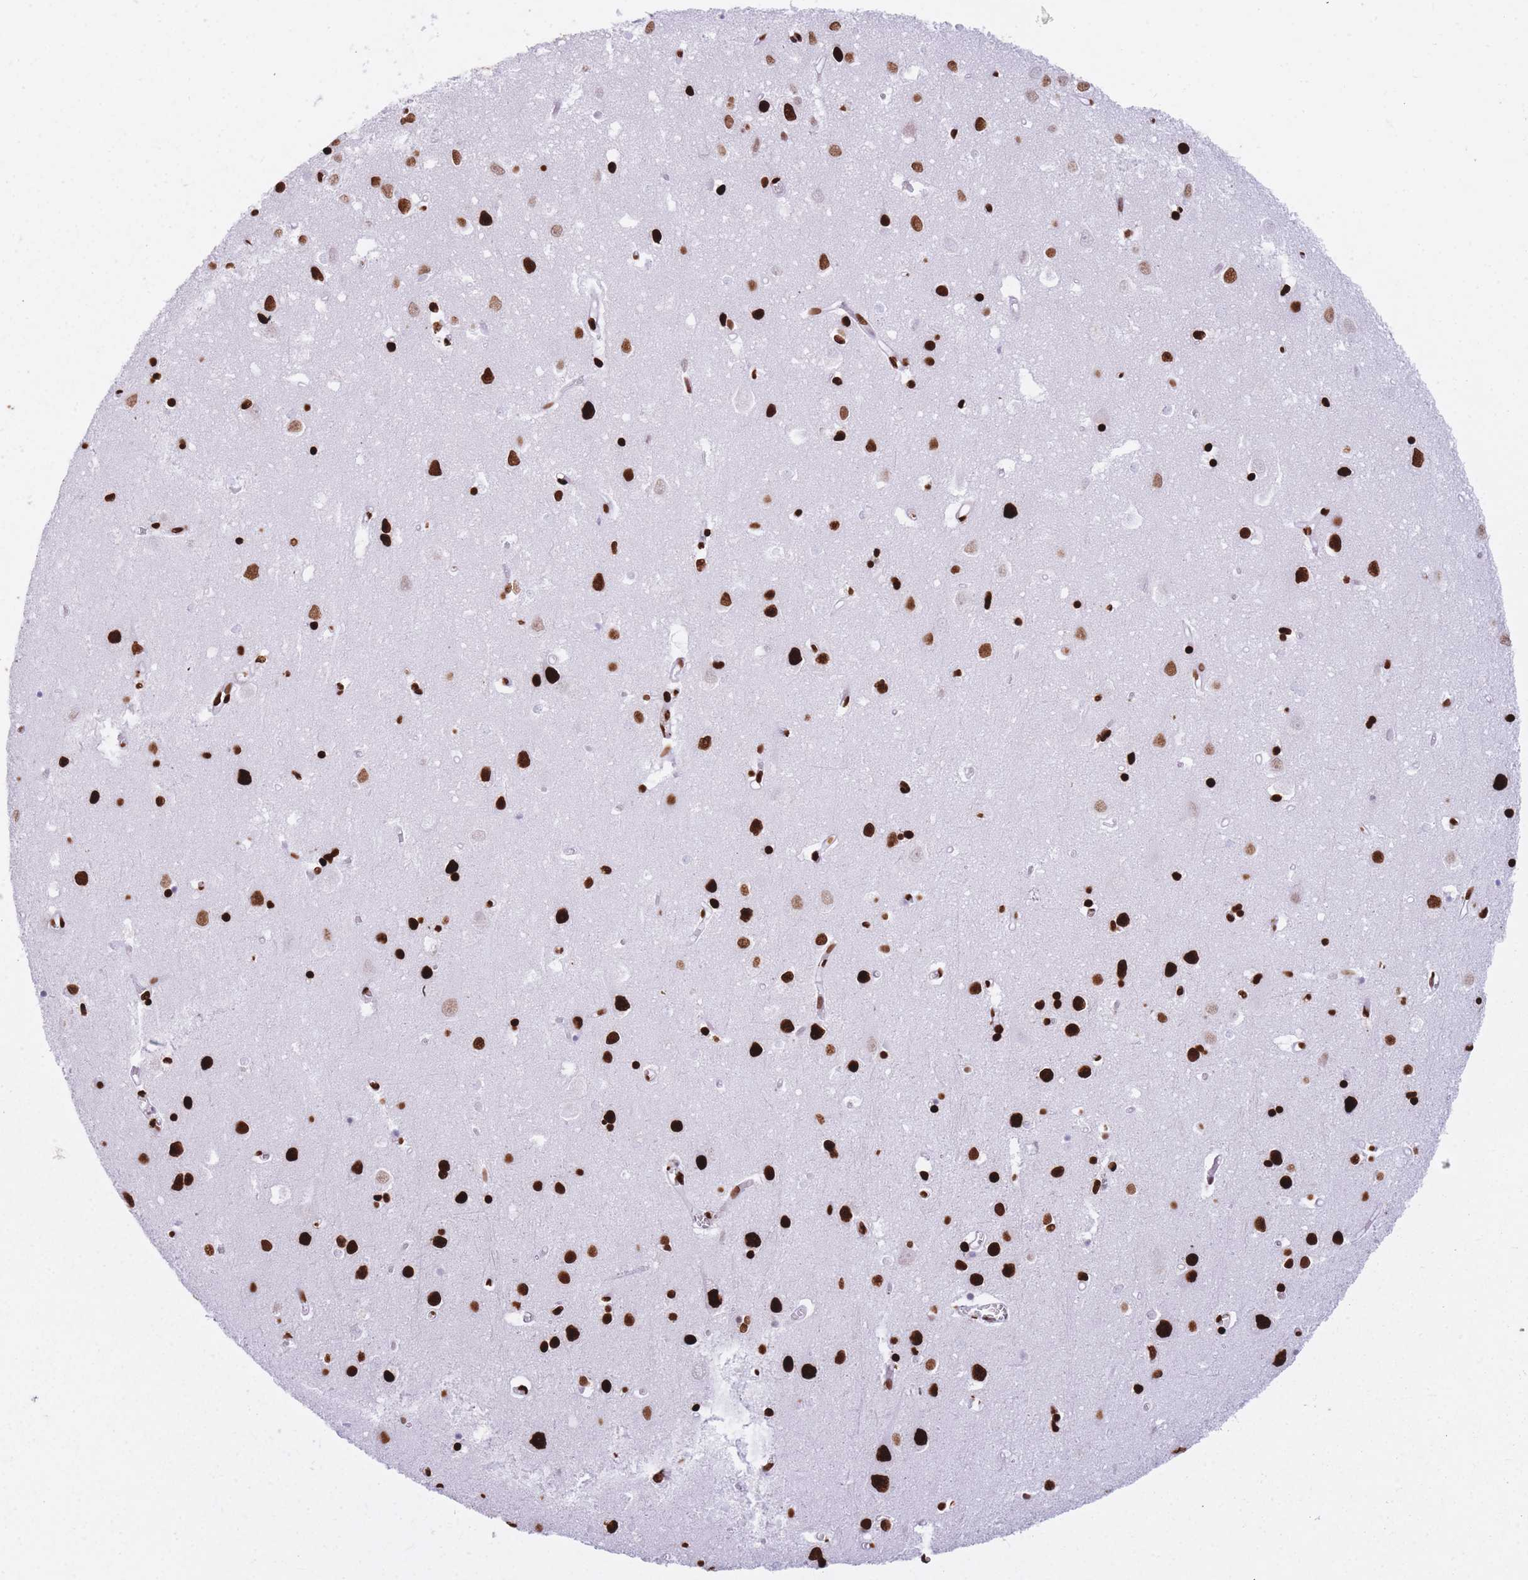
{"staining": {"intensity": "strong", "quantity": ">75%", "location": "nuclear"}, "tissue": "cerebral cortex", "cell_type": "Endothelial cells", "image_type": "normal", "snomed": [{"axis": "morphology", "description": "Normal tissue, NOS"}, {"axis": "topography", "description": "Cerebral cortex"}], "caption": "The photomicrograph exhibits immunohistochemical staining of normal cerebral cortex. There is strong nuclear expression is appreciated in about >75% of endothelial cells. (DAB IHC, brown staining for protein, blue staining for nuclei).", "gene": "HNRNPUL1", "patient": {"sex": "male", "age": 70}}